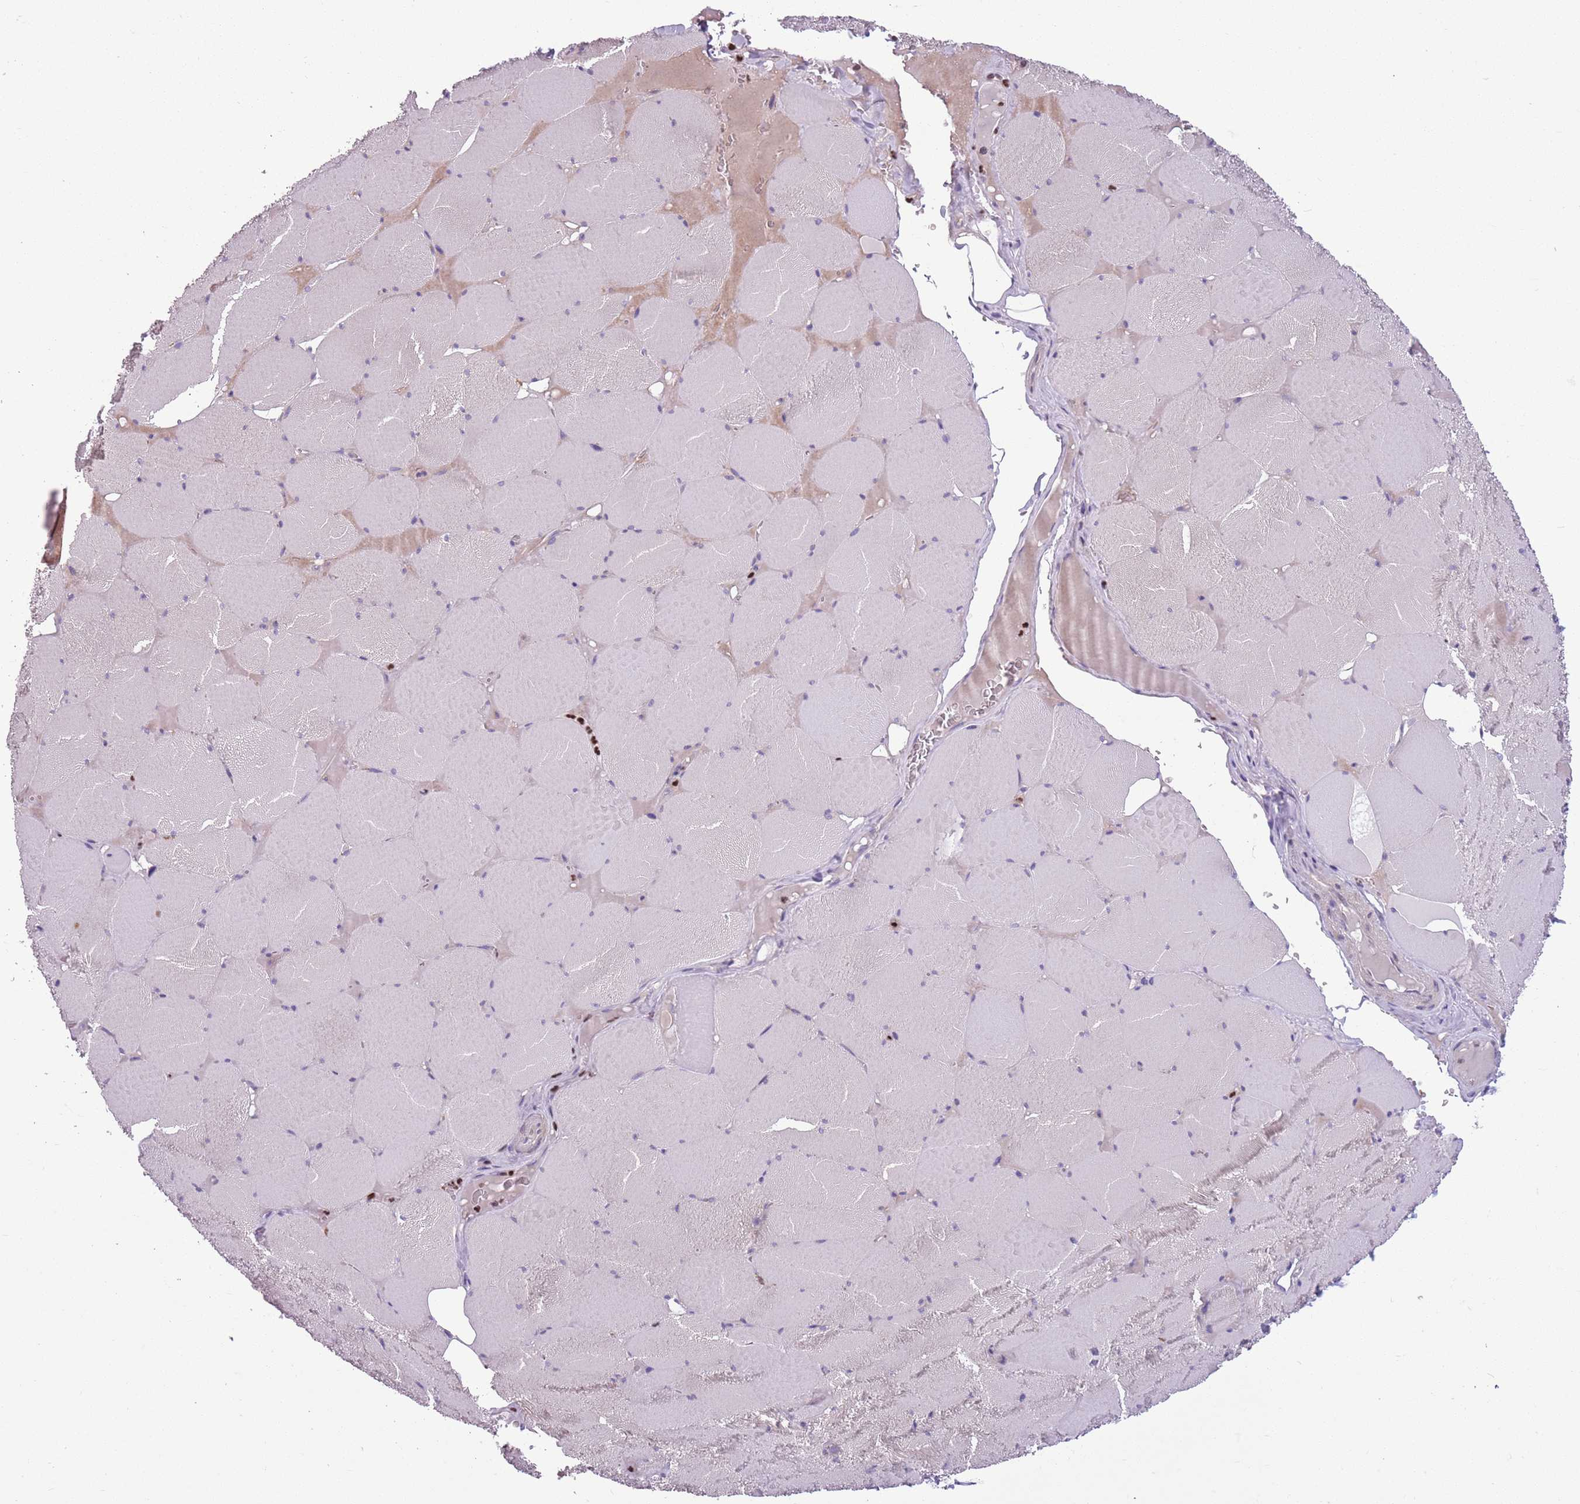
{"staining": {"intensity": "weak", "quantity": "<25%", "location": "cytoplasmic/membranous"}, "tissue": "skeletal muscle", "cell_type": "Myocytes", "image_type": "normal", "snomed": [{"axis": "morphology", "description": "Normal tissue, NOS"}, {"axis": "topography", "description": "Skeletal muscle"}, {"axis": "topography", "description": "Head-Neck"}], "caption": "IHC of normal human skeletal muscle displays no expression in myocytes.", "gene": "ADCY7", "patient": {"sex": "male", "age": 66}}